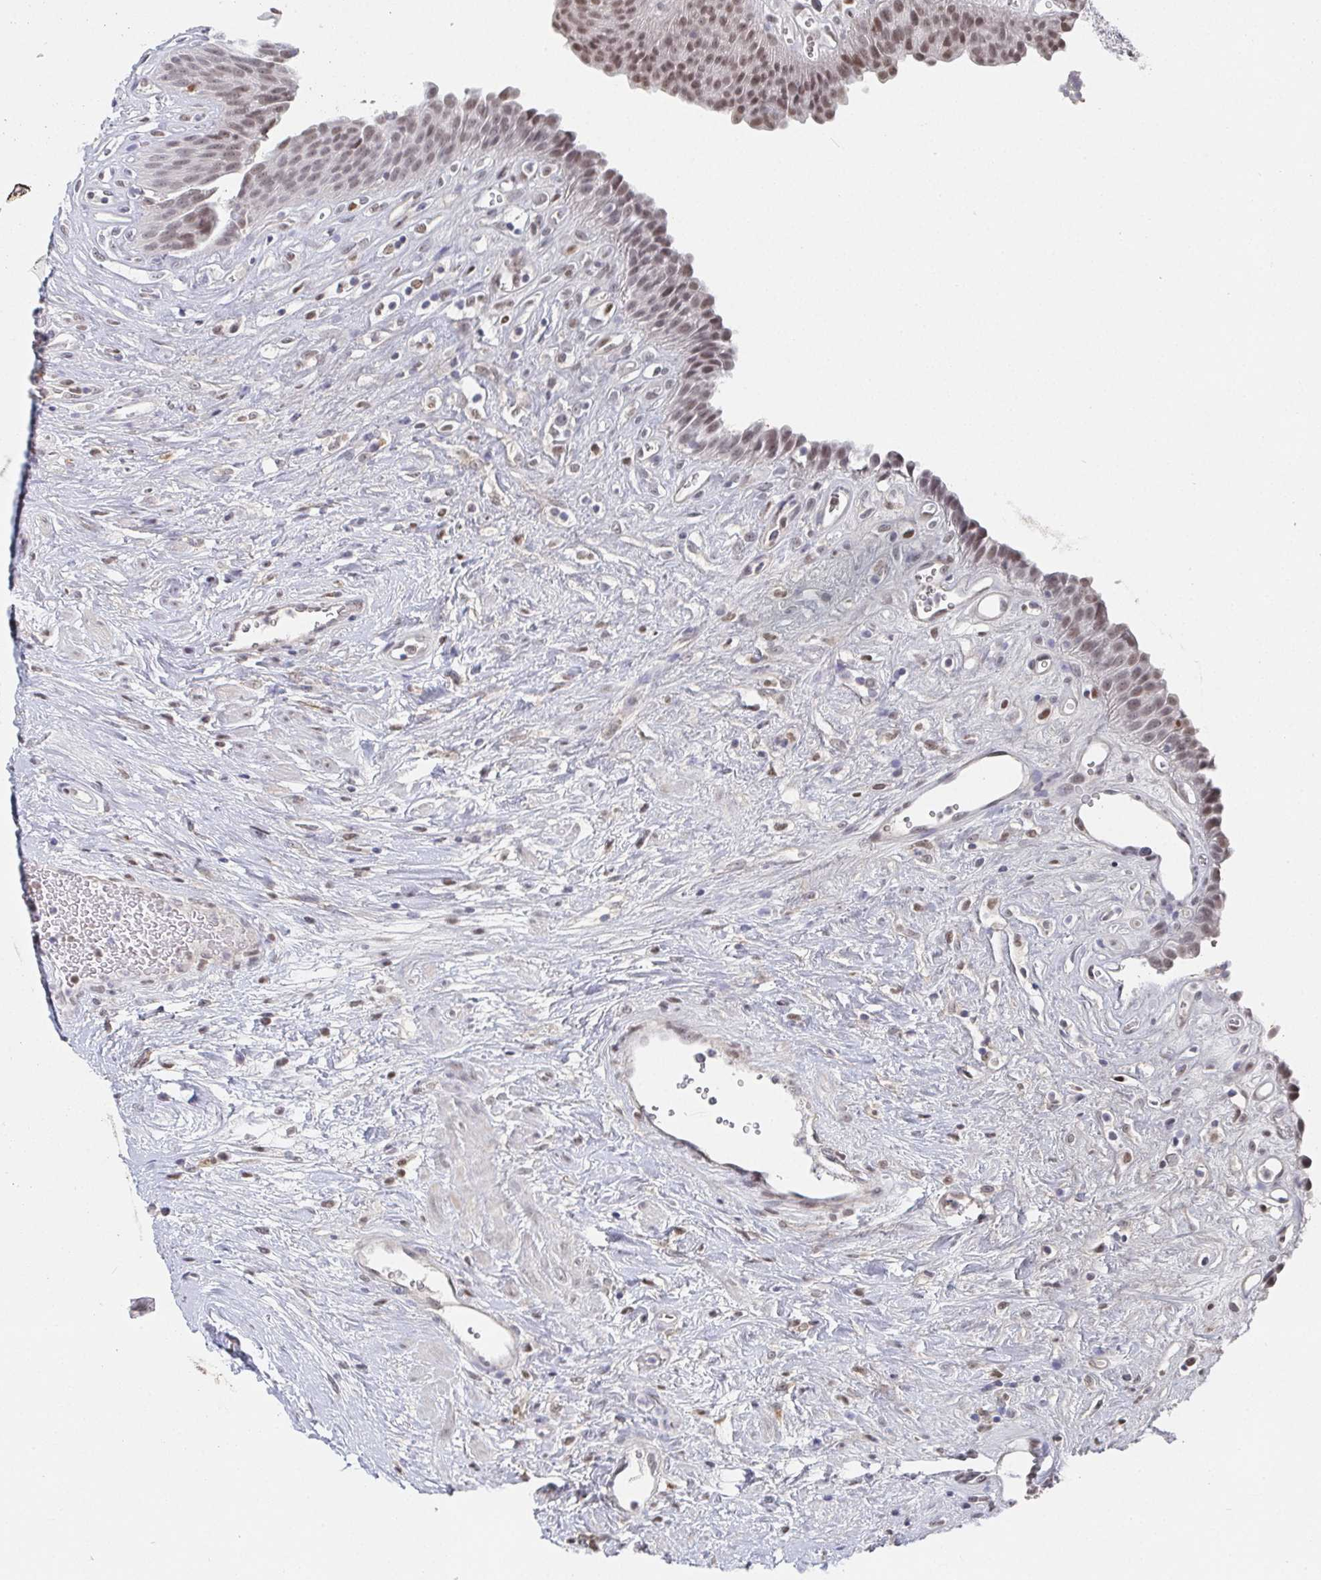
{"staining": {"intensity": "moderate", "quantity": ">75%", "location": "nuclear"}, "tissue": "urinary bladder", "cell_type": "Urothelial cells", "image_type": "normal", "snomed": [{"axis": "morphology", "description": "Normal tissue, NOS"}, {"axis": "topography", "description": "Urinary bladder"}], "caption": "This is a histology image of IHC staining of benign urinary bladder, which shows moderate positivity in the nuclear of urothelial cells.", "gene": "RCOR1", "patient": {"sex": "female", "age": 56}}